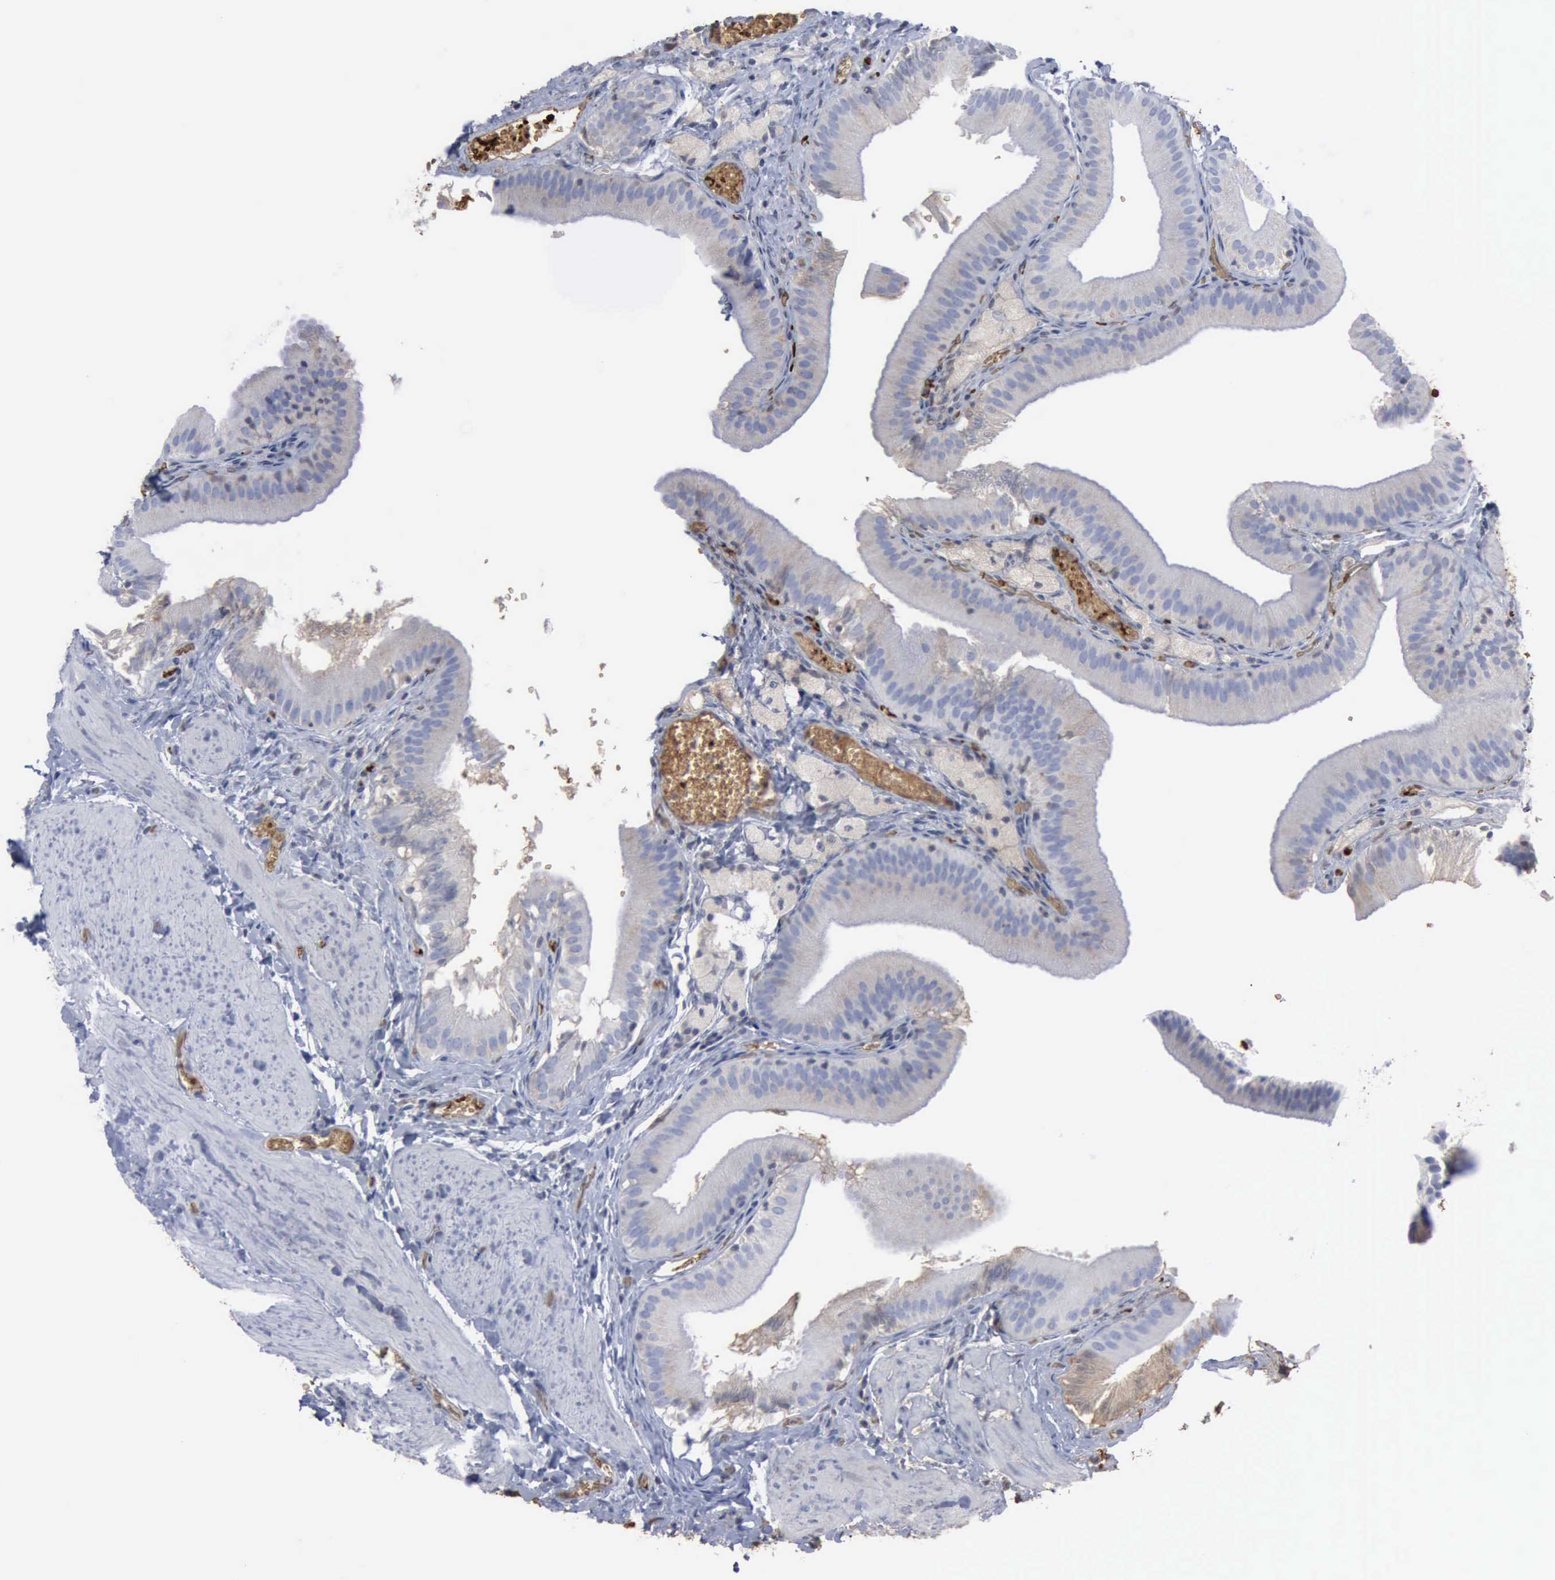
{"staining": {"intensity": "weak", "quantity": "<25%", "location": "cytoplasmic/membranous"}, "tissue": "gallbladder", "cell_type": "Glandular cells", "image_type": "normal", "snomed": [{"axis": "morphology", "description": "Normal tissue, NOS"}, {"axis": "topography", "description": "Gallbladder"}], "caption": "Gallbladder stained for a protein using immunohistochemistry demonstrates no expression glandular cells.", "gene": "TGFB1", "patient": {"sex": "female", "age": 24}}